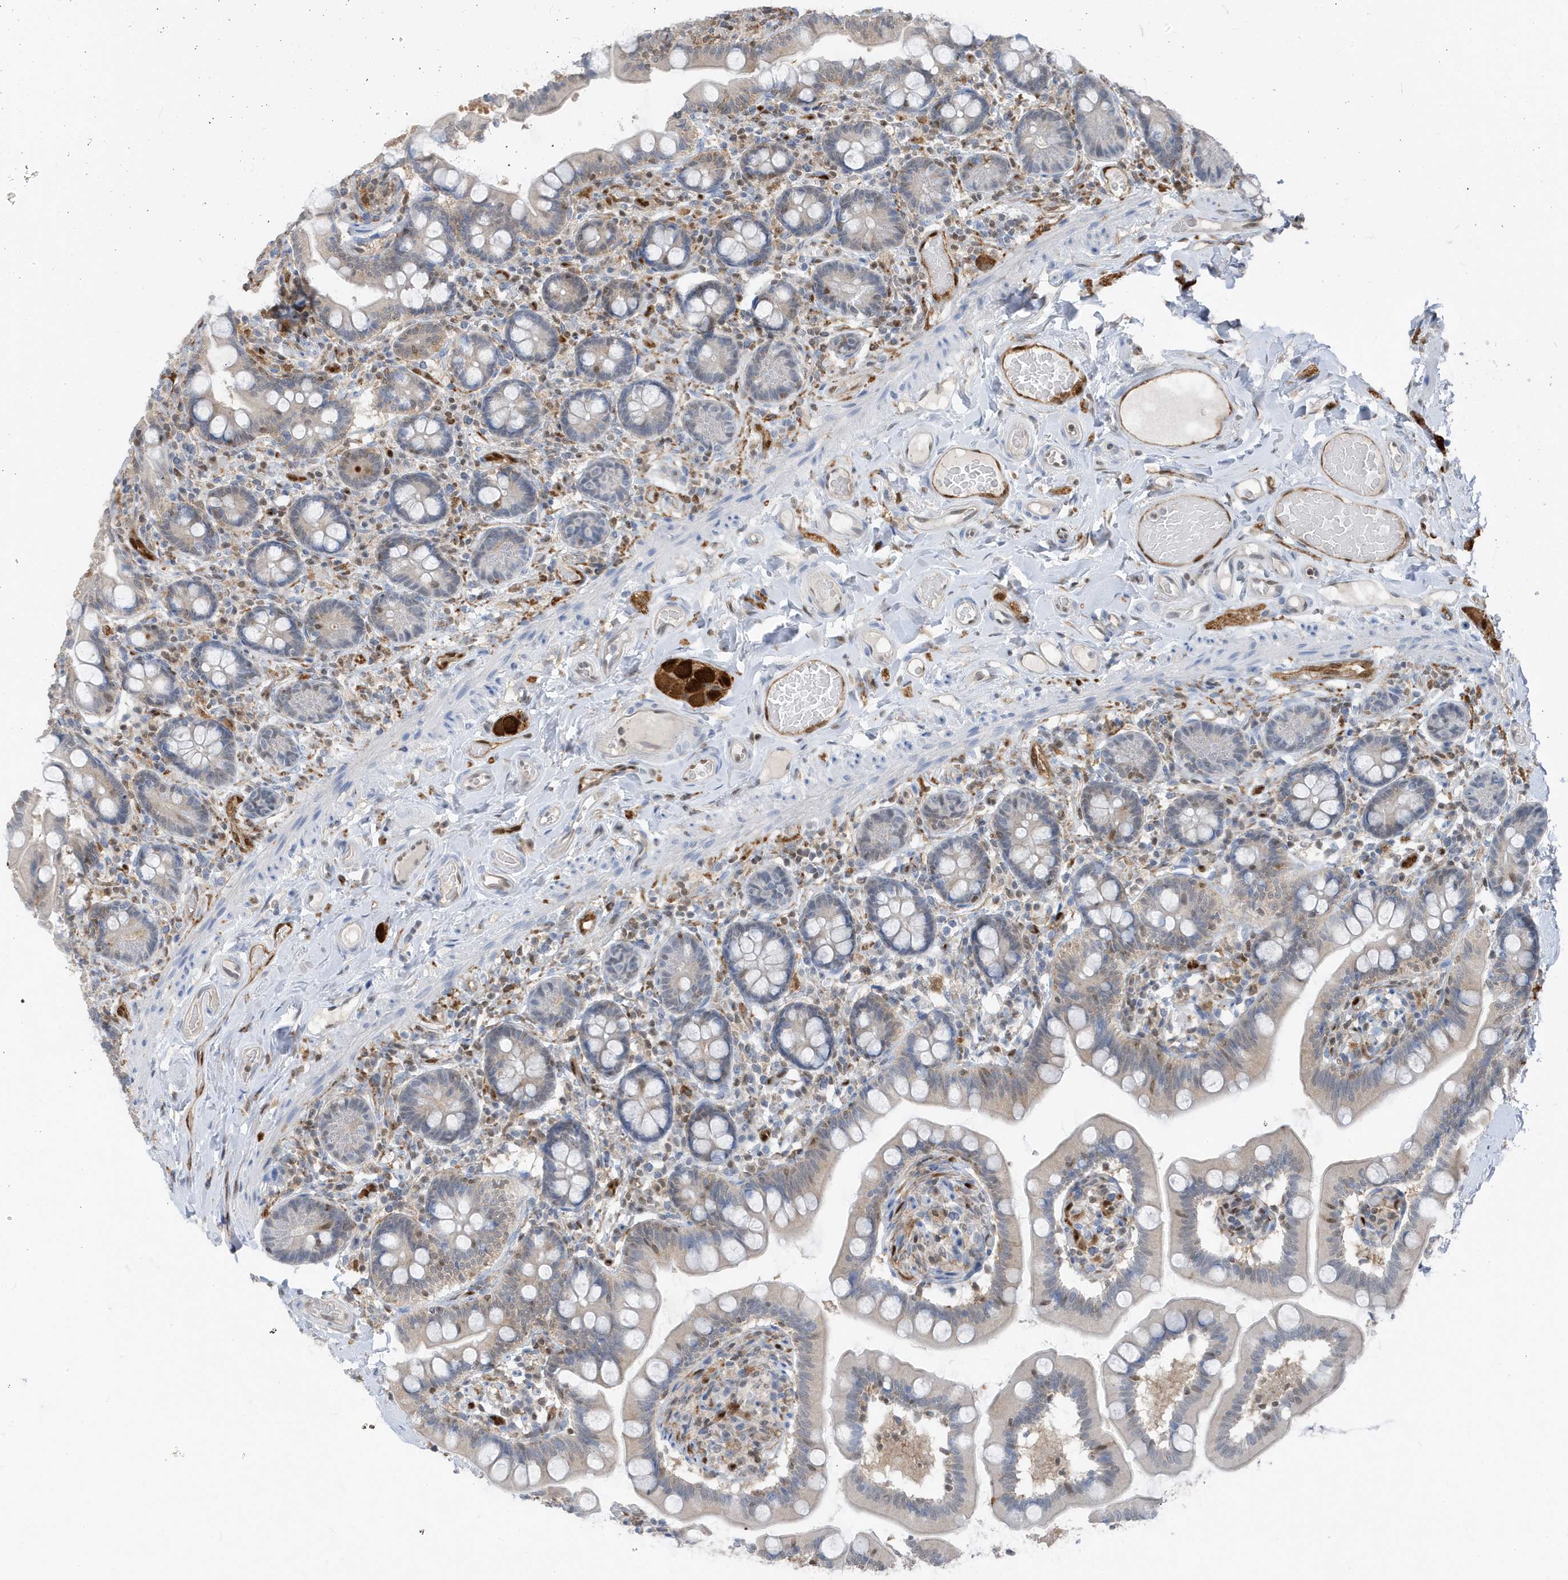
{"staining": {"intensity": "weak", "quantity": "<25%", "location": "cytoplasmic/membranous,nuclear"}, "tissue": "small intestine", "cell_type": "Glandular cells", "image_type": "normal", "snomed": [{"axis": "morphology", "description": "Normal tissue, NOS"}, {"axis": "topography", "description": "Small intestine"}], "caption": "Glandular cells show no significant expression in unremarkable small intestine.", "gene": "NCOA7", "patient": {"sex": "female", "age": 64}}